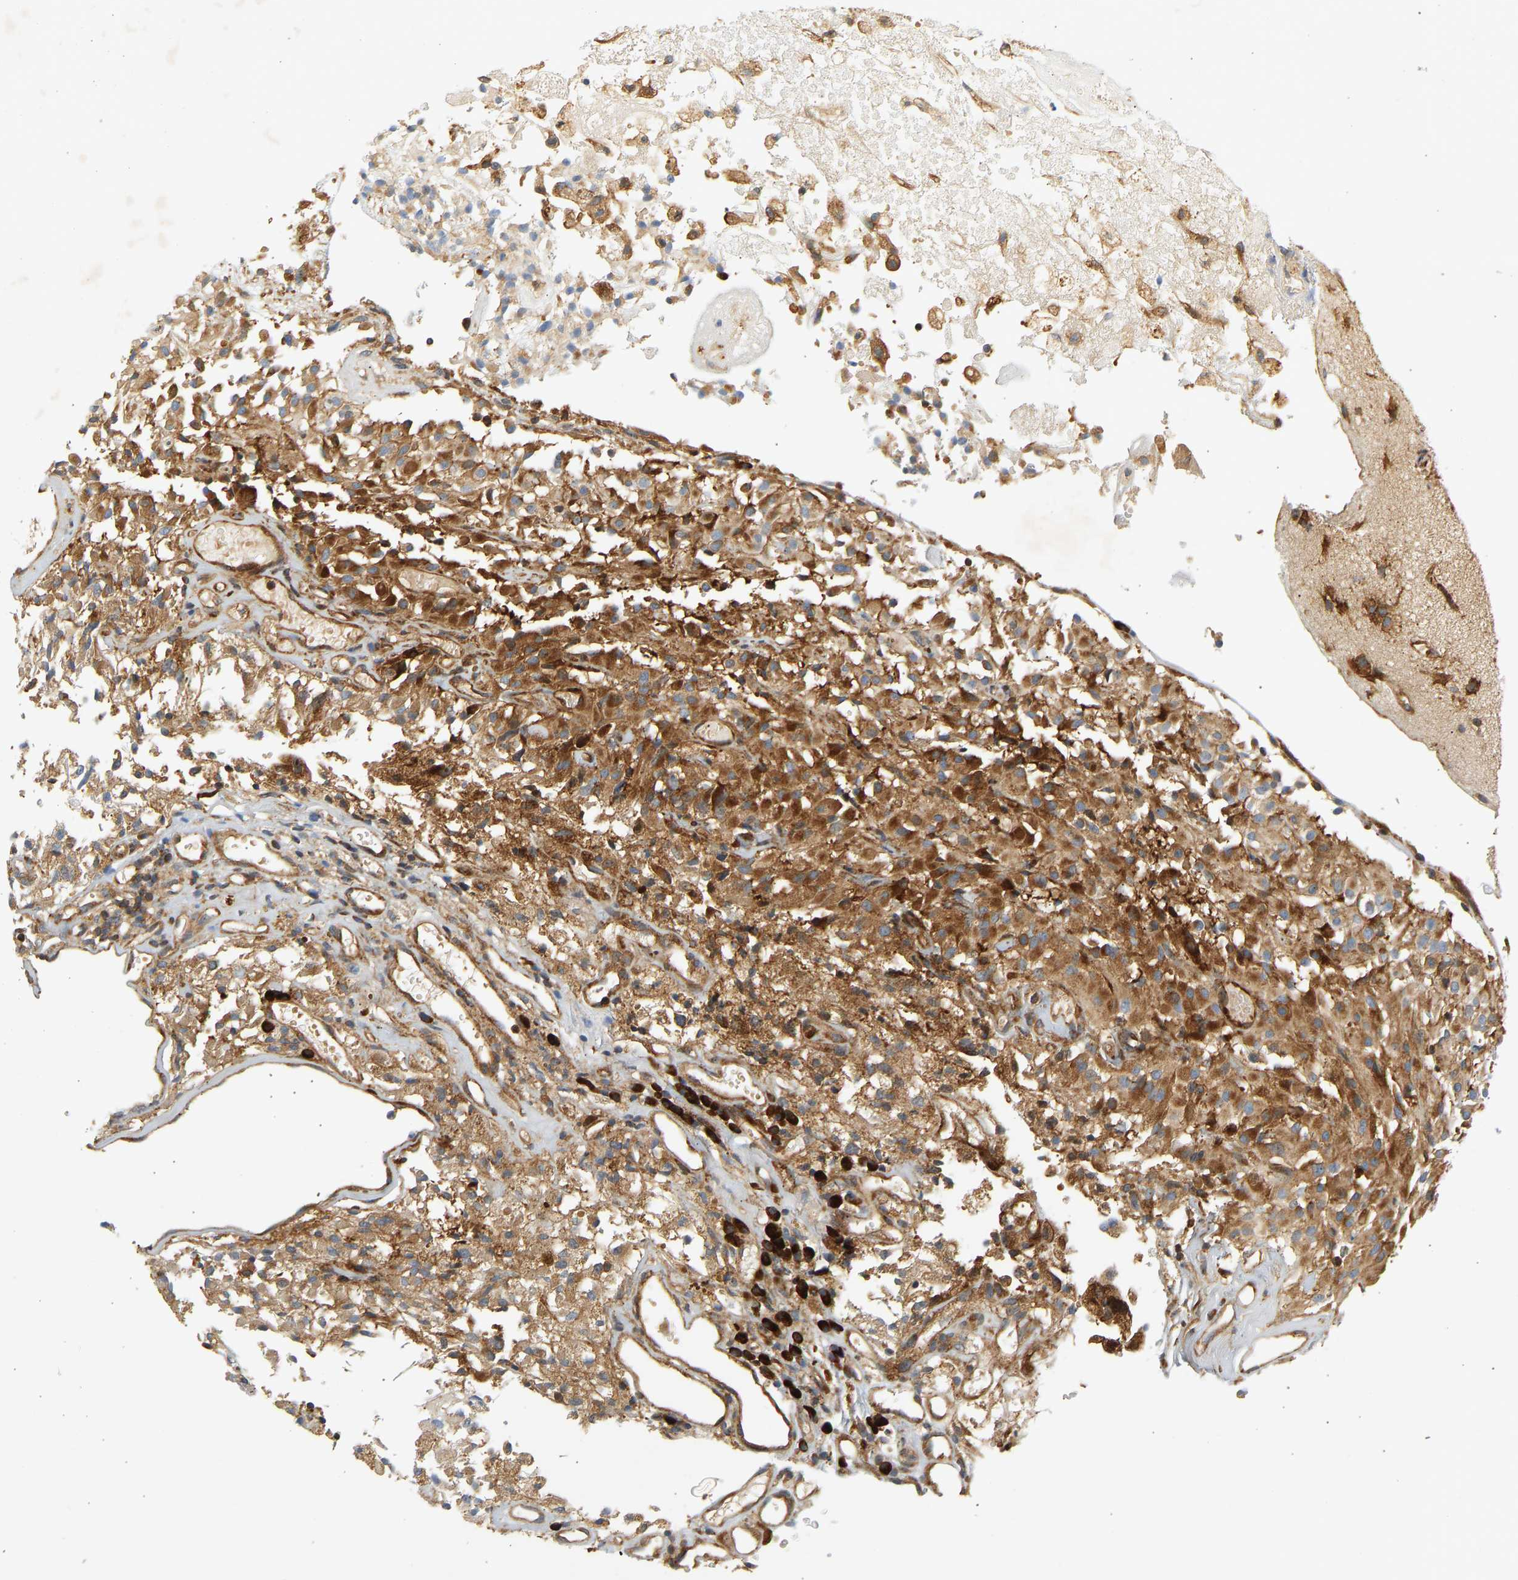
{"staining": {"intensity": "strong", "quantity": ">75%", "location": "cytoplasmic/membranous"}, "tissue": "glioma", "cell_type": "Tumor cells", "image_type": "cancer", "snomed": [{"axis": "morphology", "description": "Glioma, malignant, High grade"}, {"axis": "topography", "description": "Brain"}], "caption": "Protein expression analysis of glioma shows strong cytoplasmic/membranous expression in approximately >75% of tumor cells.", "gene": "RPS14", "patient": {"sex": "female", "age": 59}}